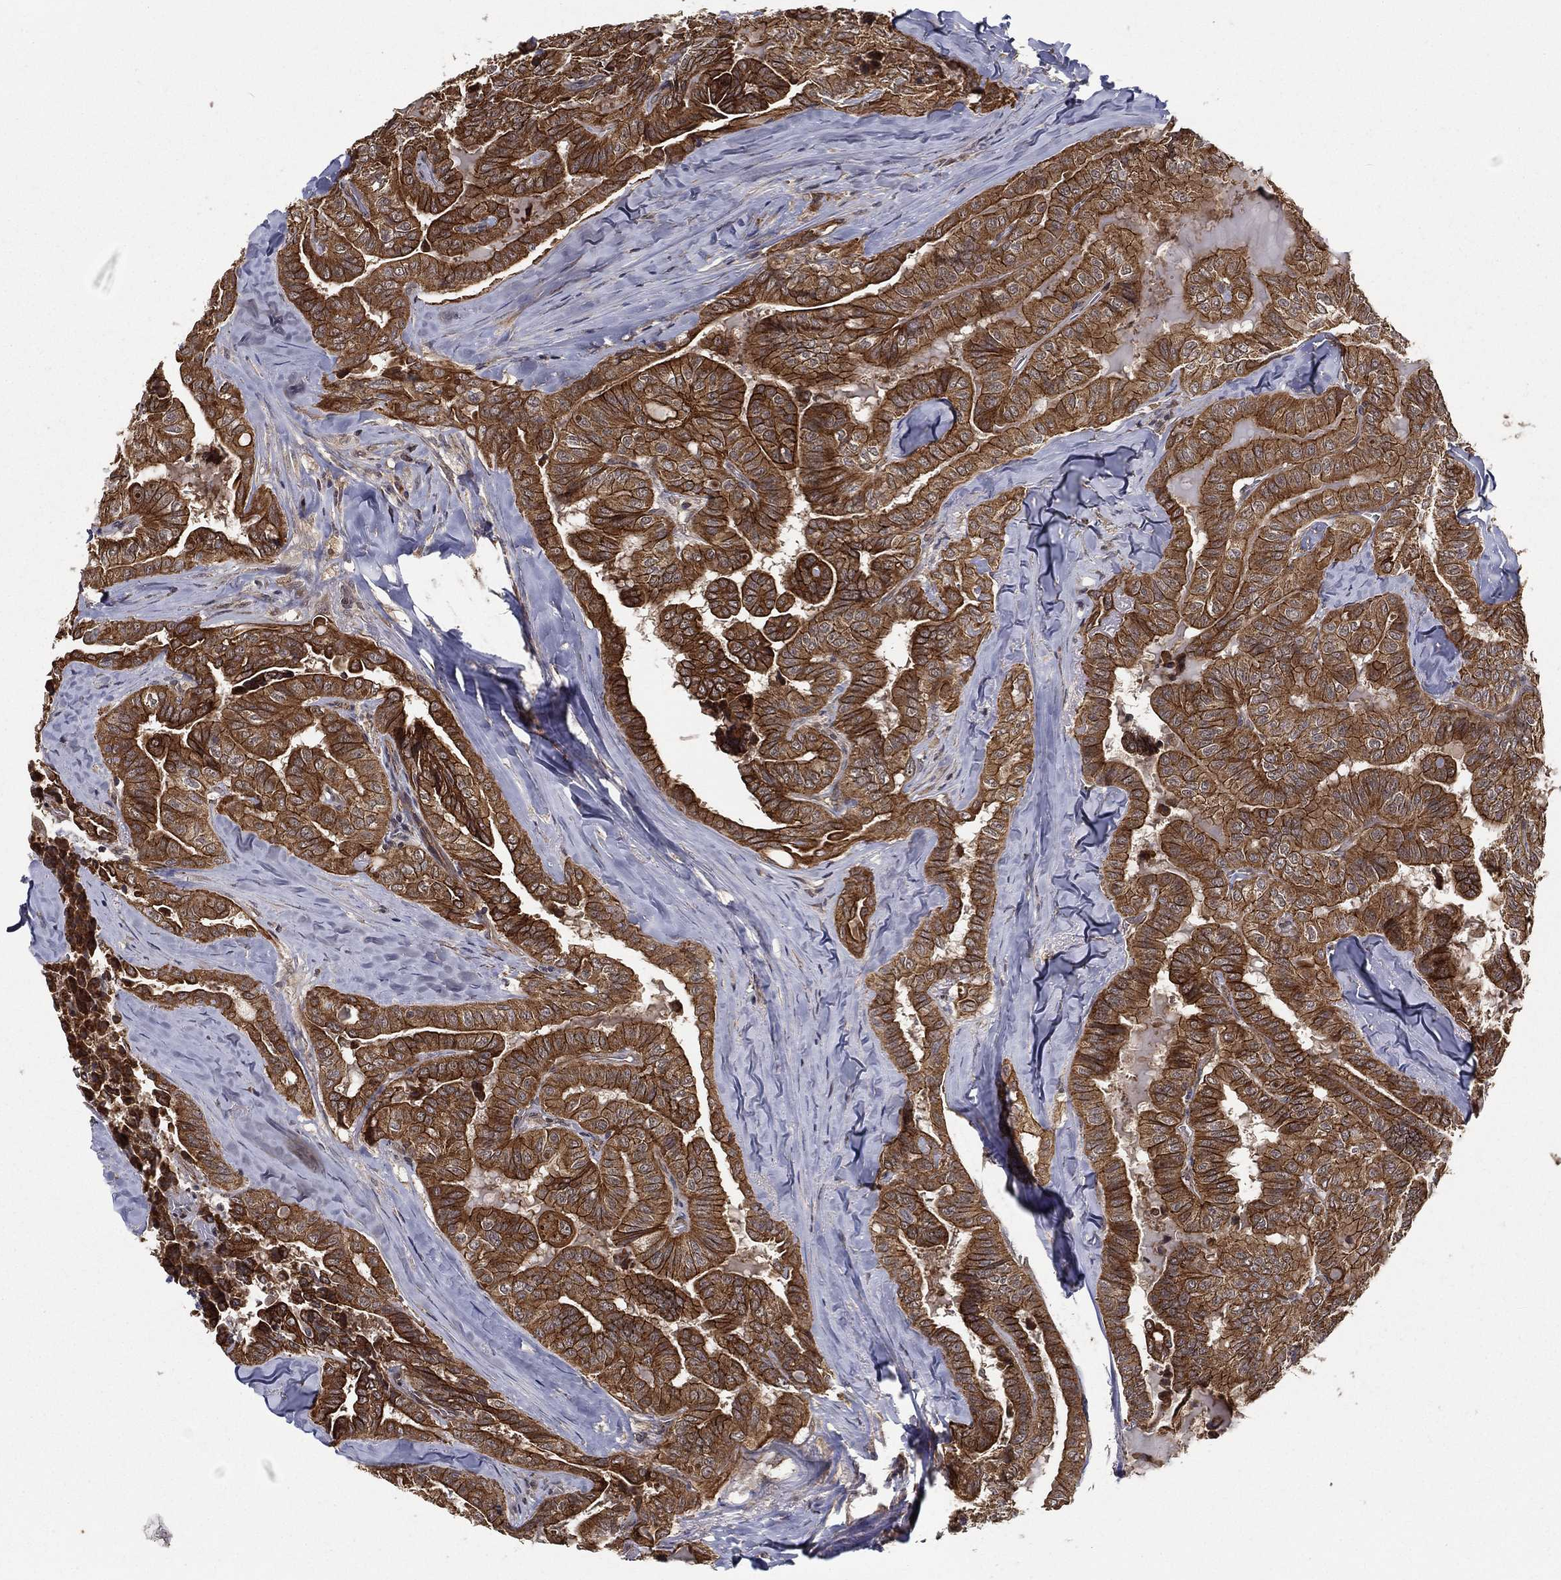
{"staining": {"intensity": "strong", "quantity": ">75%", "location": "cytoplasmic/membranous"}, "tissue": "thyroid cancer", "cell_type": "Tumor cells", "image_type": "cancer", "snomed": [{"axis": "morphology", "description": "Papillary adenocarcinoma, NOS"}, {"axis": "topography", "description": "Thyroid gland"}], "caption": "Protein expression analysis of human thyroid cancer reveals strong cytoplasmic/membranous expression in approximately >75% of tumor cells.", "gene": "UACA", "patient": {"sex": "female", "age": 68}}